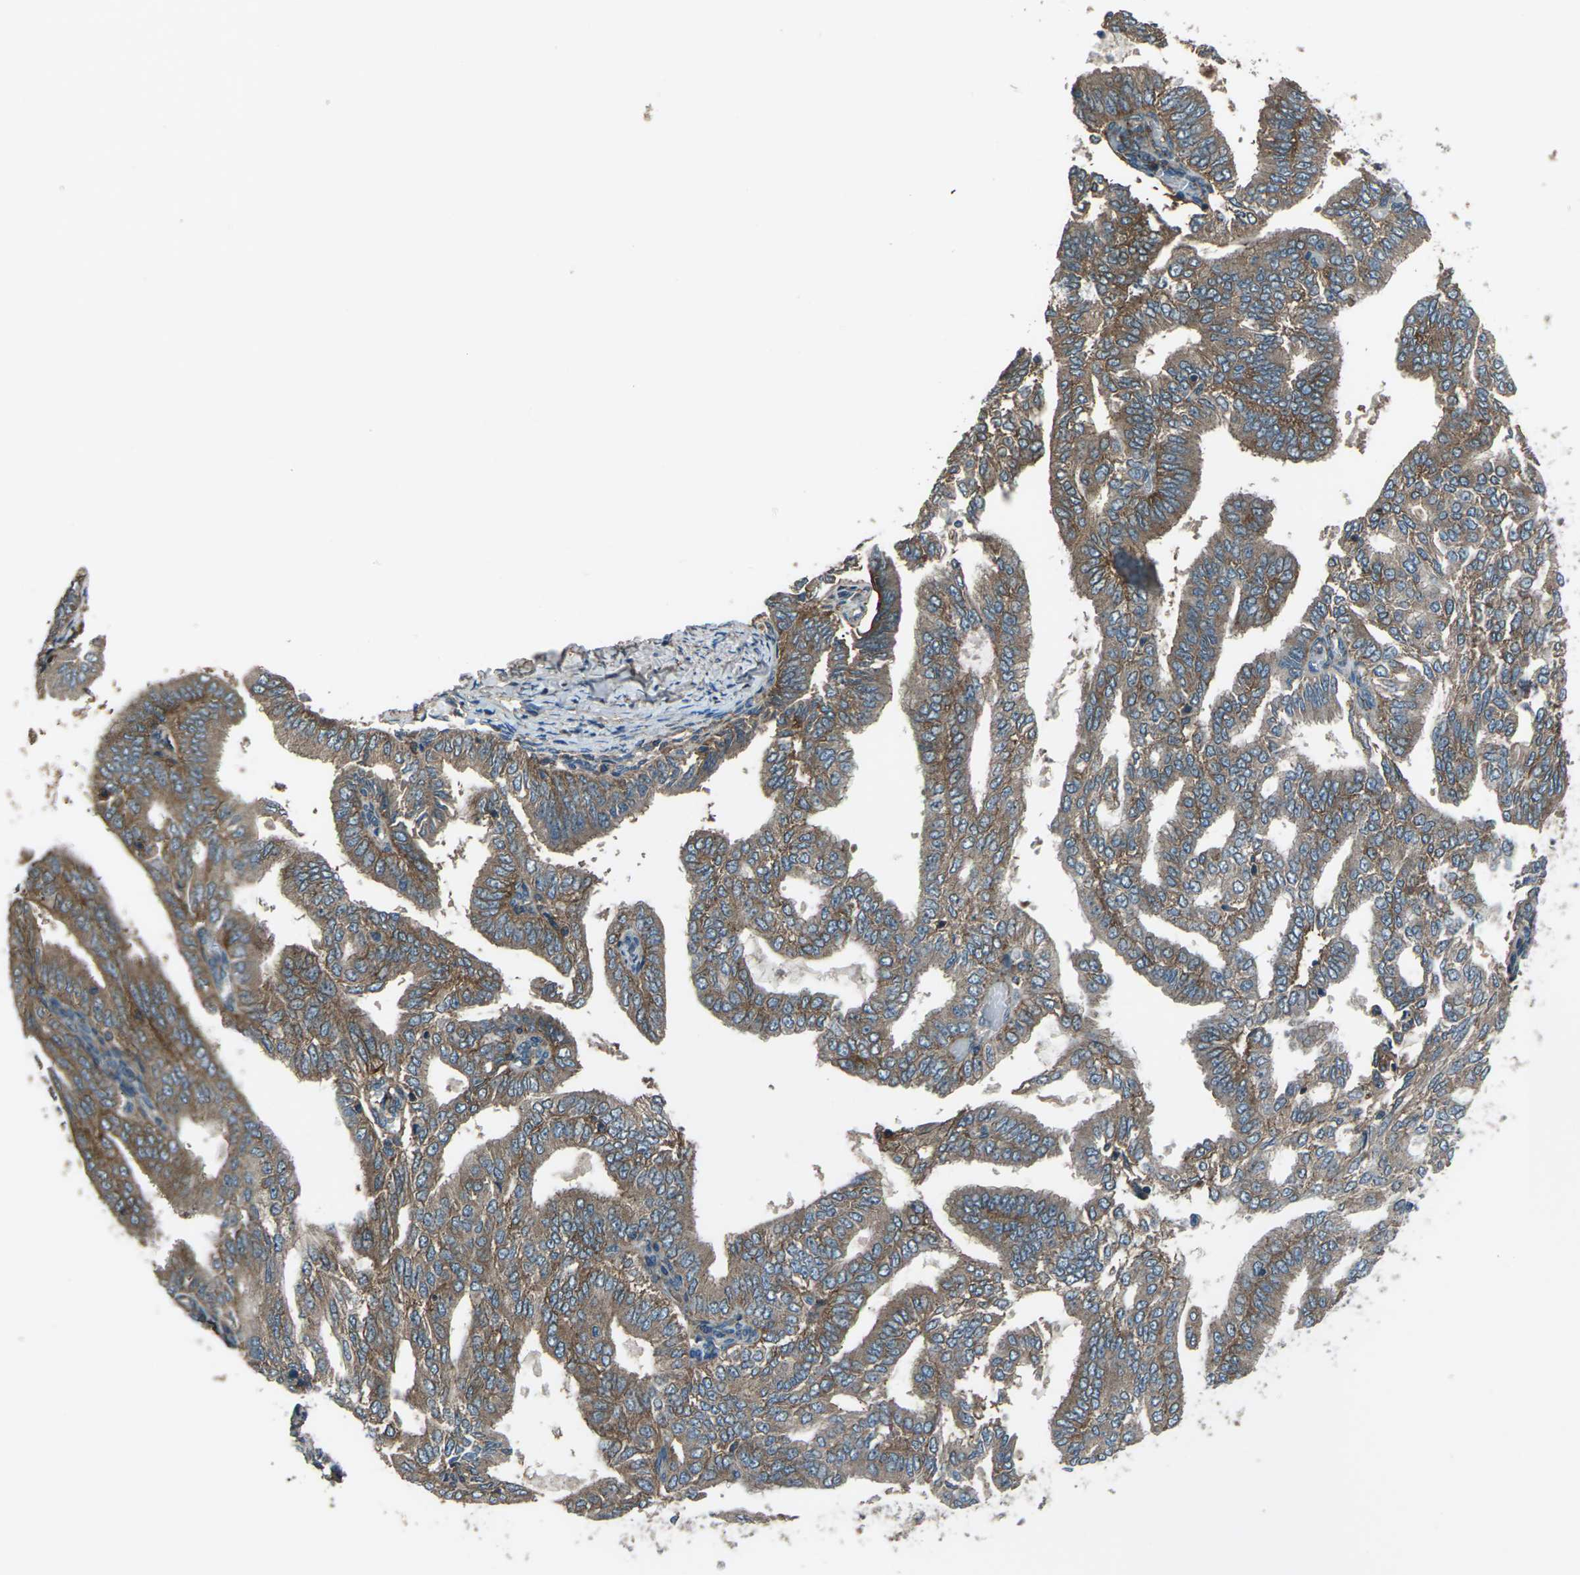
{"staining": {"intensity": "moderate", "quantity": ">75%", "location": "cytoplasmic/membranous"}, "tissue": "endometrial cancer", "cell_type": "Tumor cells", "image_type": "cancer", "snomed": [{"axis": "morphology", "description": "Adenocarcinoma, NOS"}, {"axis": "topography", "description": "Endometrium"}], "caption": "There is medium levels of moderate cytoplasmic/membranous staining in tumor cells of adenocarcinoma (endometrial), as demonstrated by immunohistochemical staining (brown color).", "gene": "CMTM4", "patient": {"sex": "female", "age": 58}}